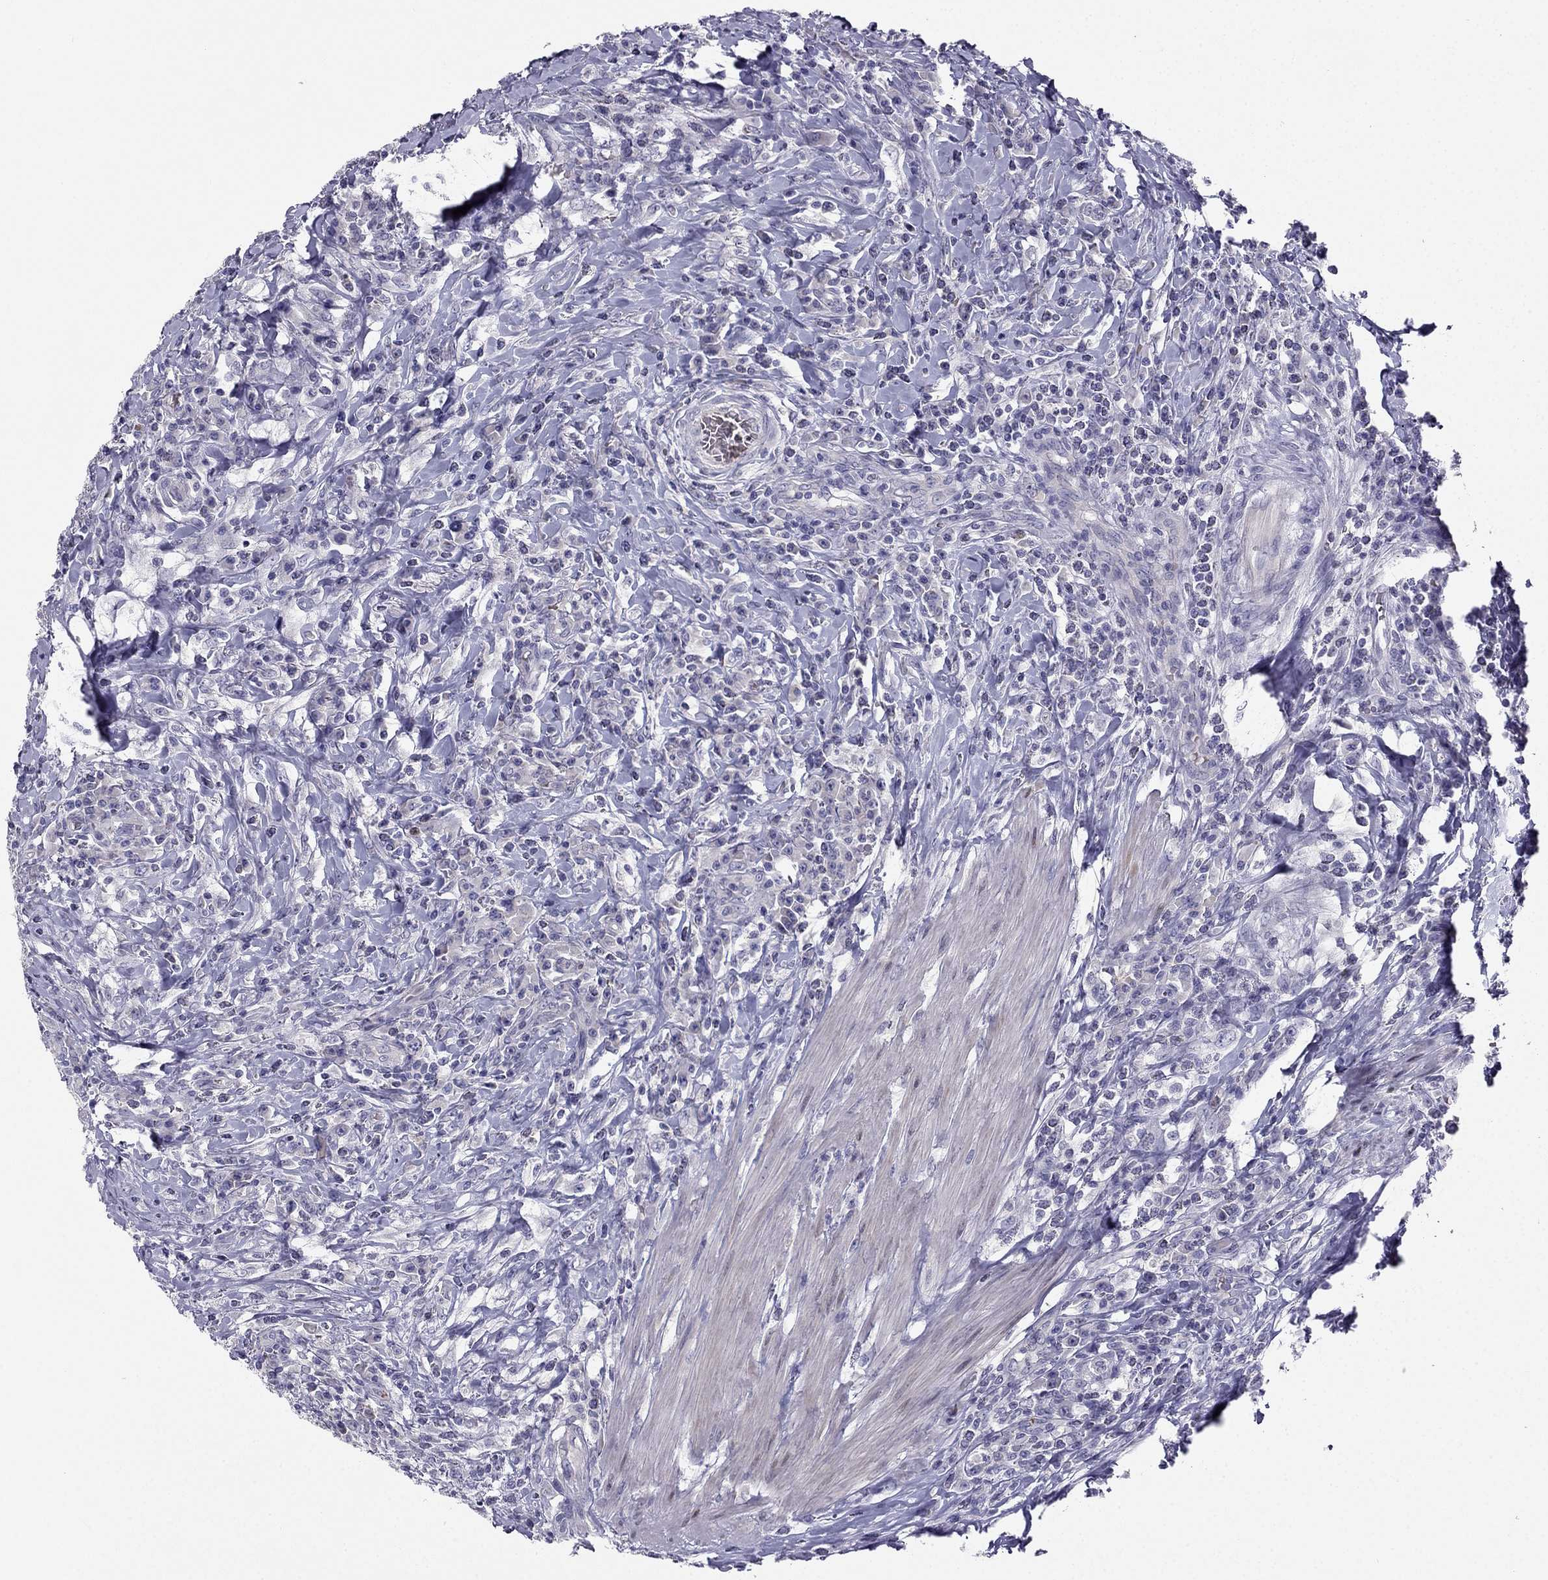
{"staining": {"intensity": "negative", "quantity": "none", "location": "none"}, "tissue": "colorectal cancer", "cell_type": "Tumor cells", "image_type": "cancer", "snomed": [{"axis": "morphology", "description": "Adenocarcinoma, NOS"}, {"axis": "topography", "description": "Colon"}], "caption": "This histopathology image is of colorectal adenocarcinoma stained with immunohistochemistry to label a protein in brown with the nuclei are counter-stained blue. There is no staining in tumor cells.", "gene": "RSPH14", "patient": {"sex": "male", "age": 53}}